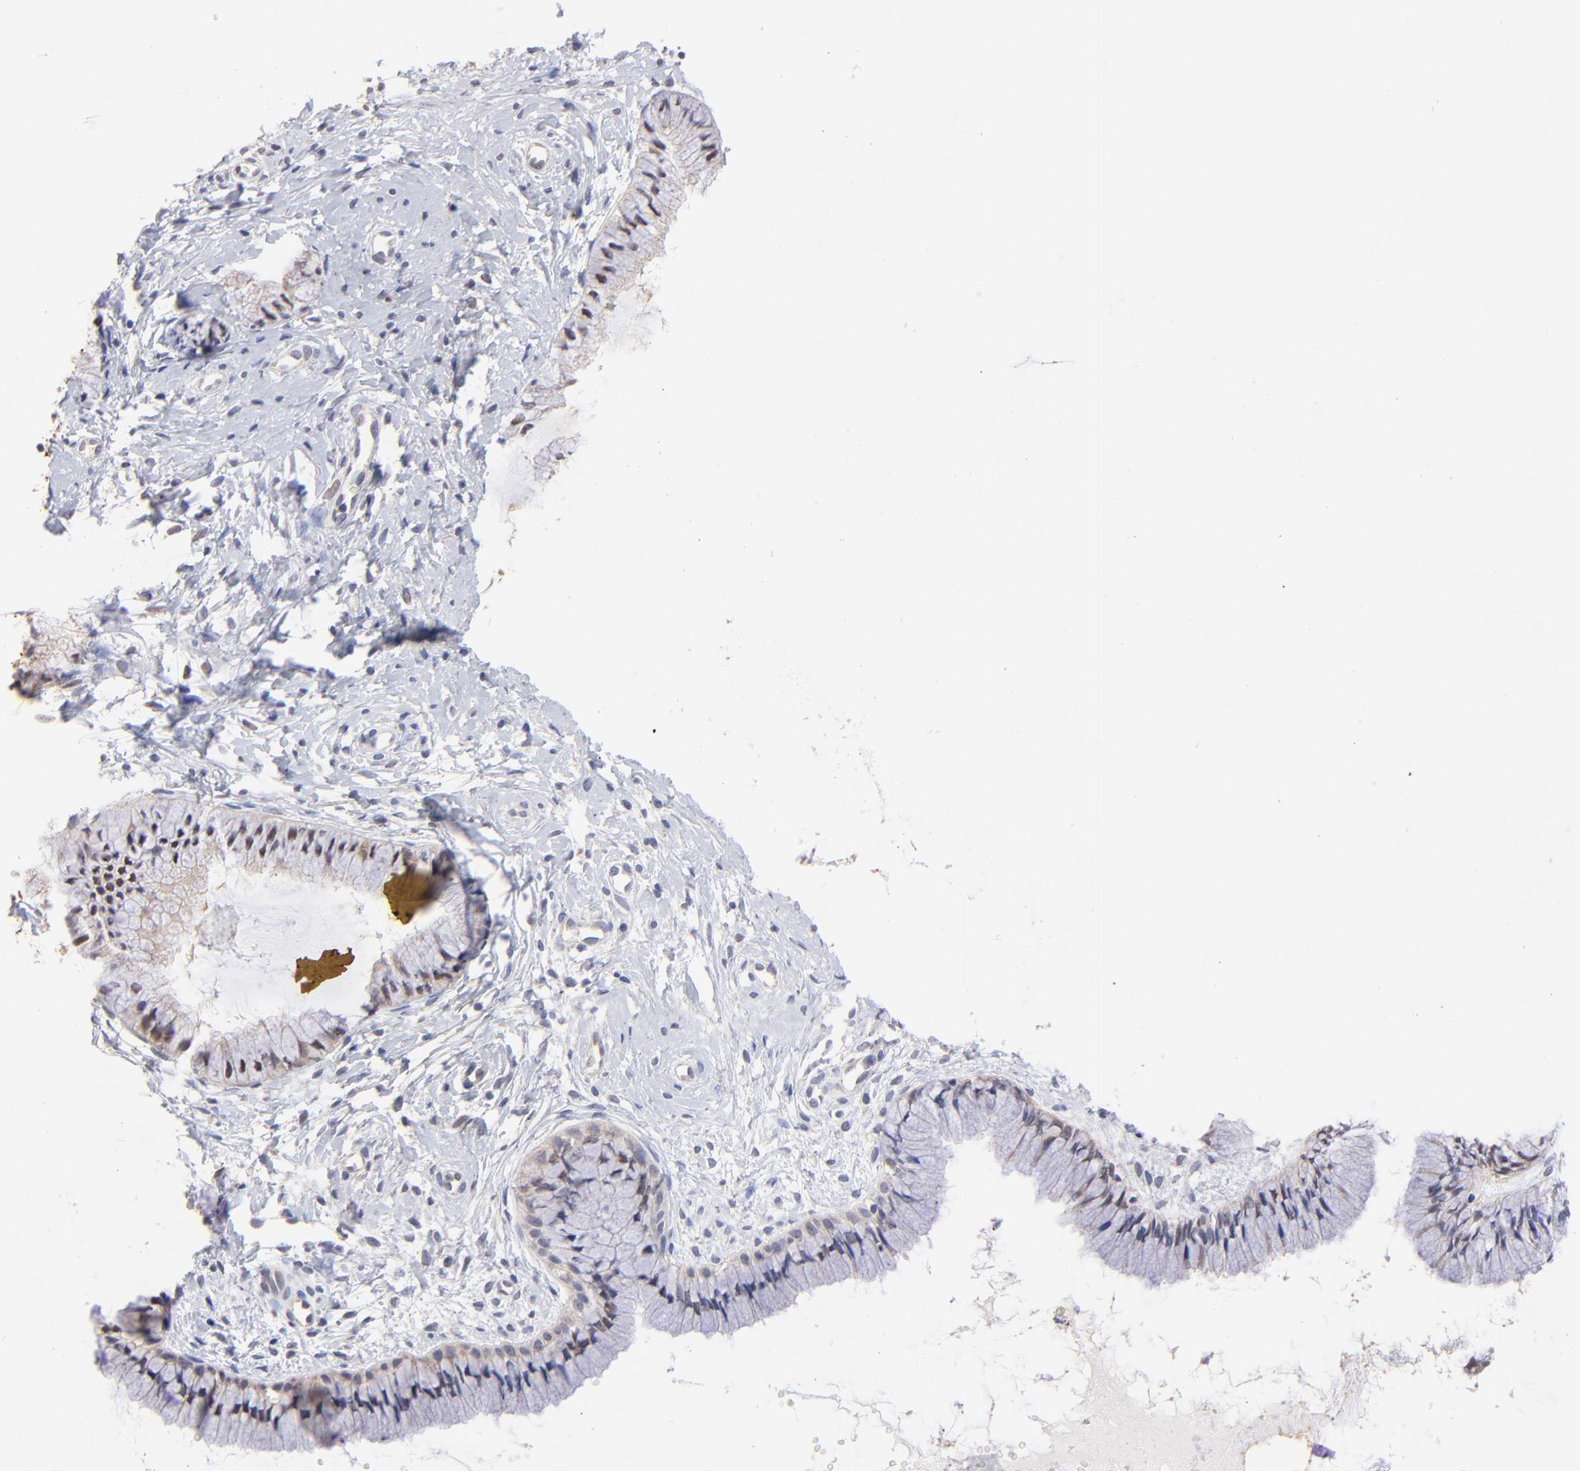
{"staining": {"intensity": "moderate", "quantity": "25%-75%", "location": "cytoplasmic/membranous"}, "tissue": "cervix", "cell_type": "Glandular cells", "image_type": "normal", "snomed": [{"axis": "morphology", "description": "Normal tissue, NOS"}, {"axis": "topography", "description": "Cervix"}], "caption": "Approximately 25%-75% of glandular cells in normal human cervix exhibit moderate cytoplasmic/membranous protein staining as visualized by brown immunohistochemical staining.", "gene": "BBOF1", "patient": {"sex": "female", "age": 46}}